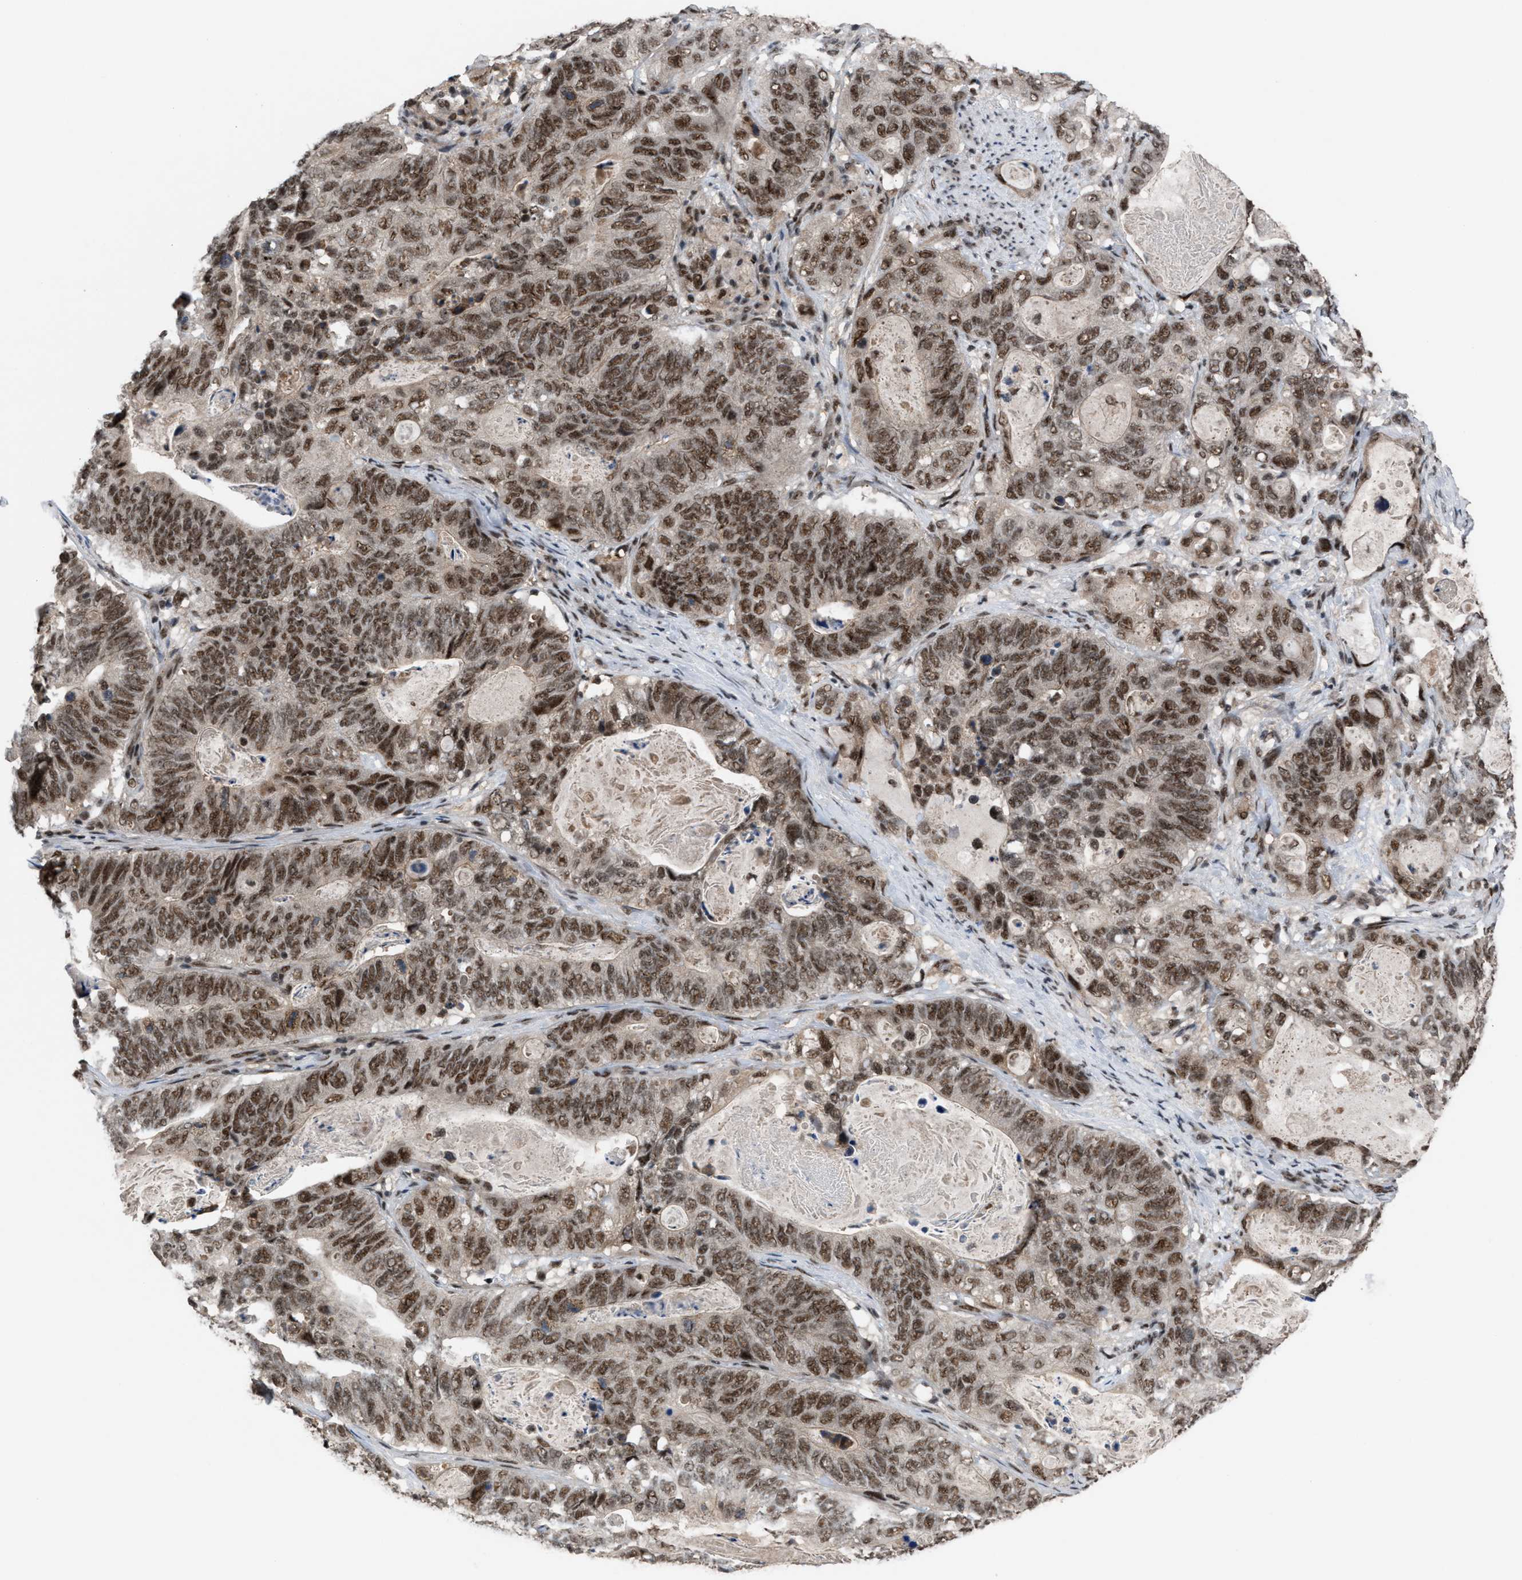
{"staining": {"intensity": "strong", "quantity": ">75%", "location": "nuclear"}, "tissue": "stomach cancer", "cell_type": "Tumor cells", "image_type": "cancer", "snomed": [{"axis": "morphology", "description": "Normal tissue, NOS"}, {"axis": "morphology", "description": "Adenocarcinoma, NOS"}, {"axis": "topography", "description": "Stomach"}], "caption": "DAB (3,3'-diaminobenzidine) immunohistochemical staining of stomach cancer (adenocarcinoma) exhibits strong nuclear protein staining in about >75% of tumor cells. (IHC, brightfield microscopy, high magnification).", "gene": "PRPF4", "patient": {"sex": "female", "age": 89}}